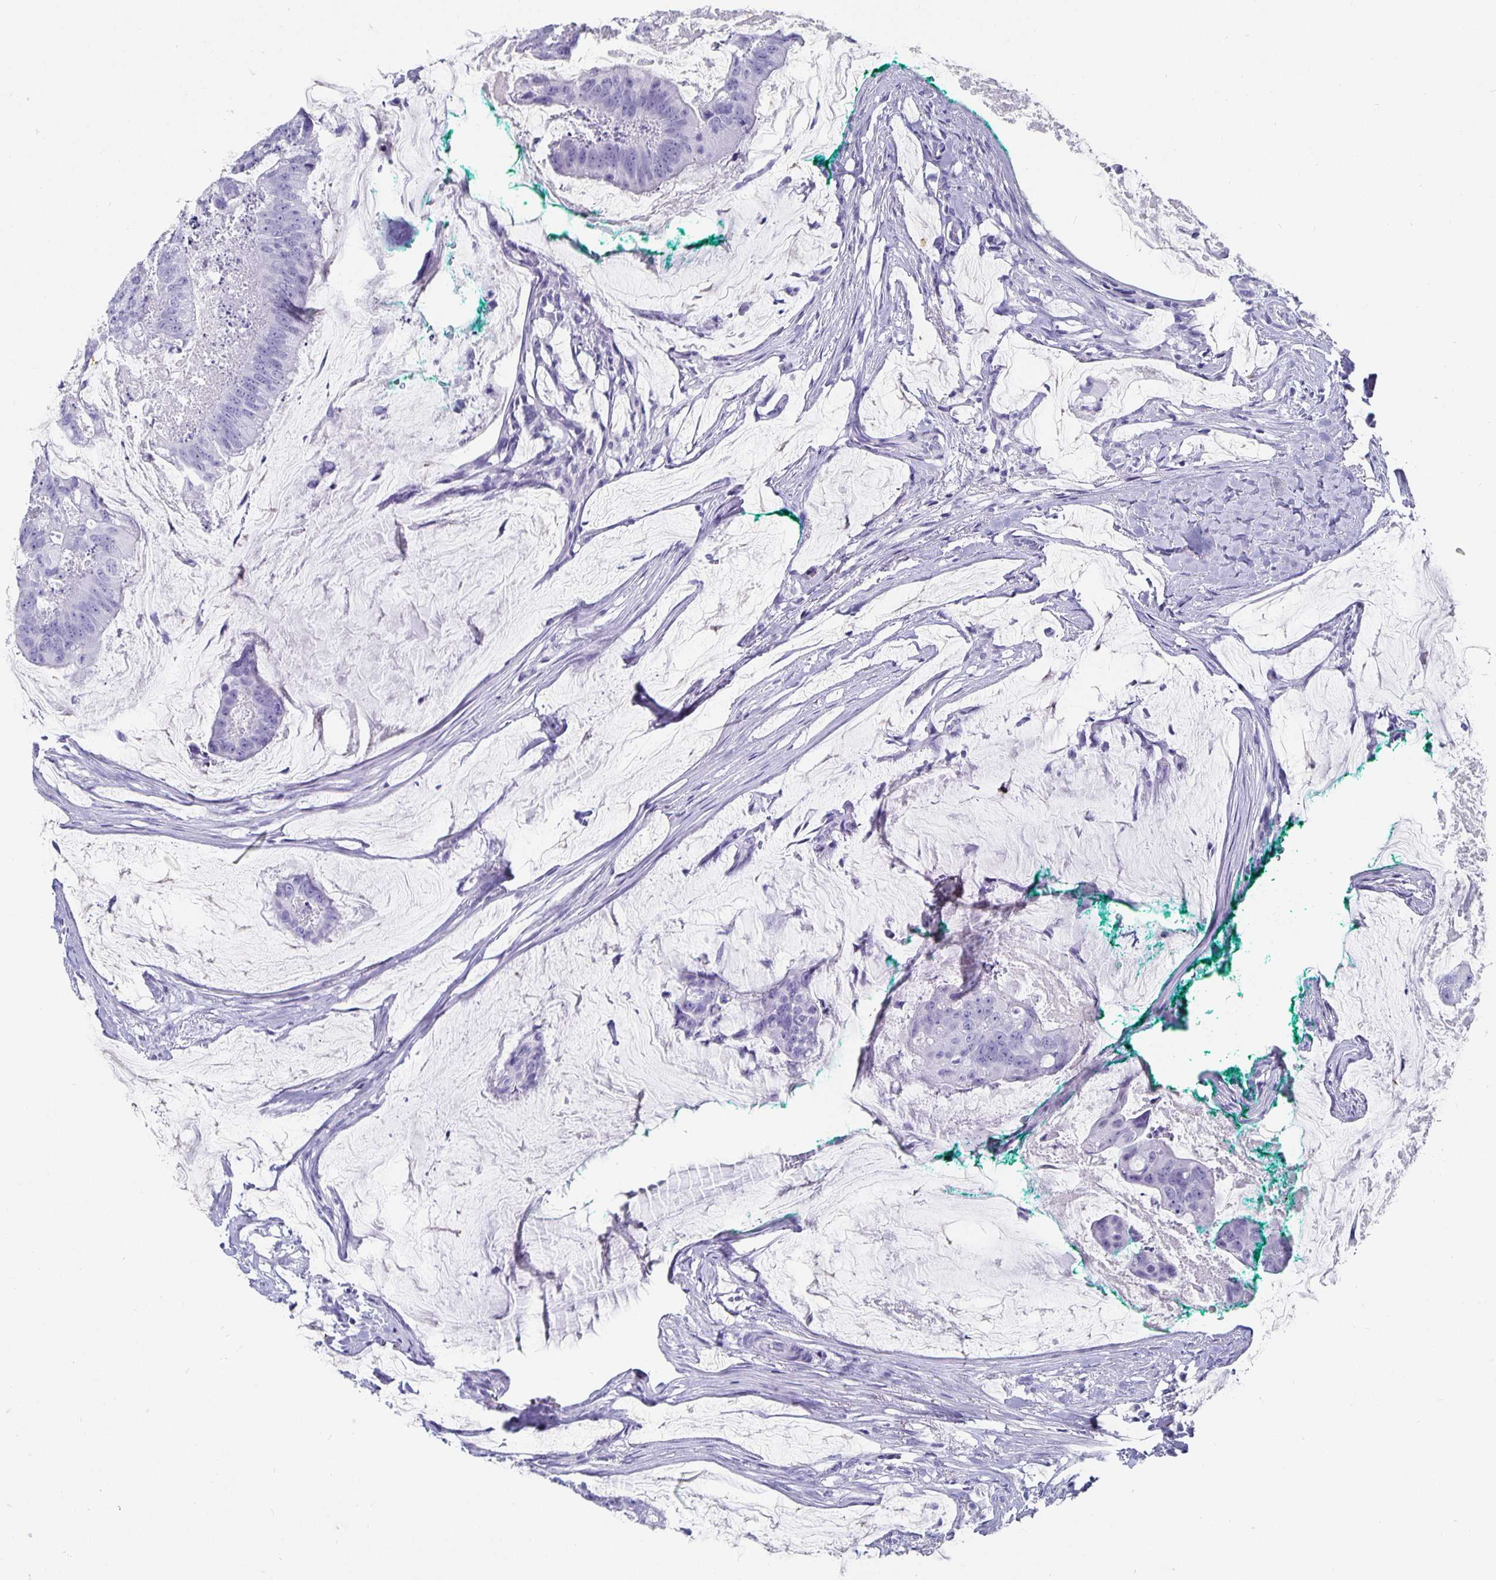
{"staining": {"intensity": "negative", "quantity": "none", "location": "none"}, "tissue": "colorectal cancer", "cell_type": "Tumor cells", "image_type": "cancer", "snomed": [{"axis": "morphology", "description": "Adenocarcinoma, NOS"}, {"axis": "topography", "description": "Colon"}], "caption": "Immunohistochemistry (IHC) histopathology image of neoplastic tissue: colorectal cancer stained with DAB demonstrates no significant protein staining in tumor cells. (DAB immunohistochemistry, high magnification).", "gene": "CHGA", "patient": {"sex": "male", "age": 62}}